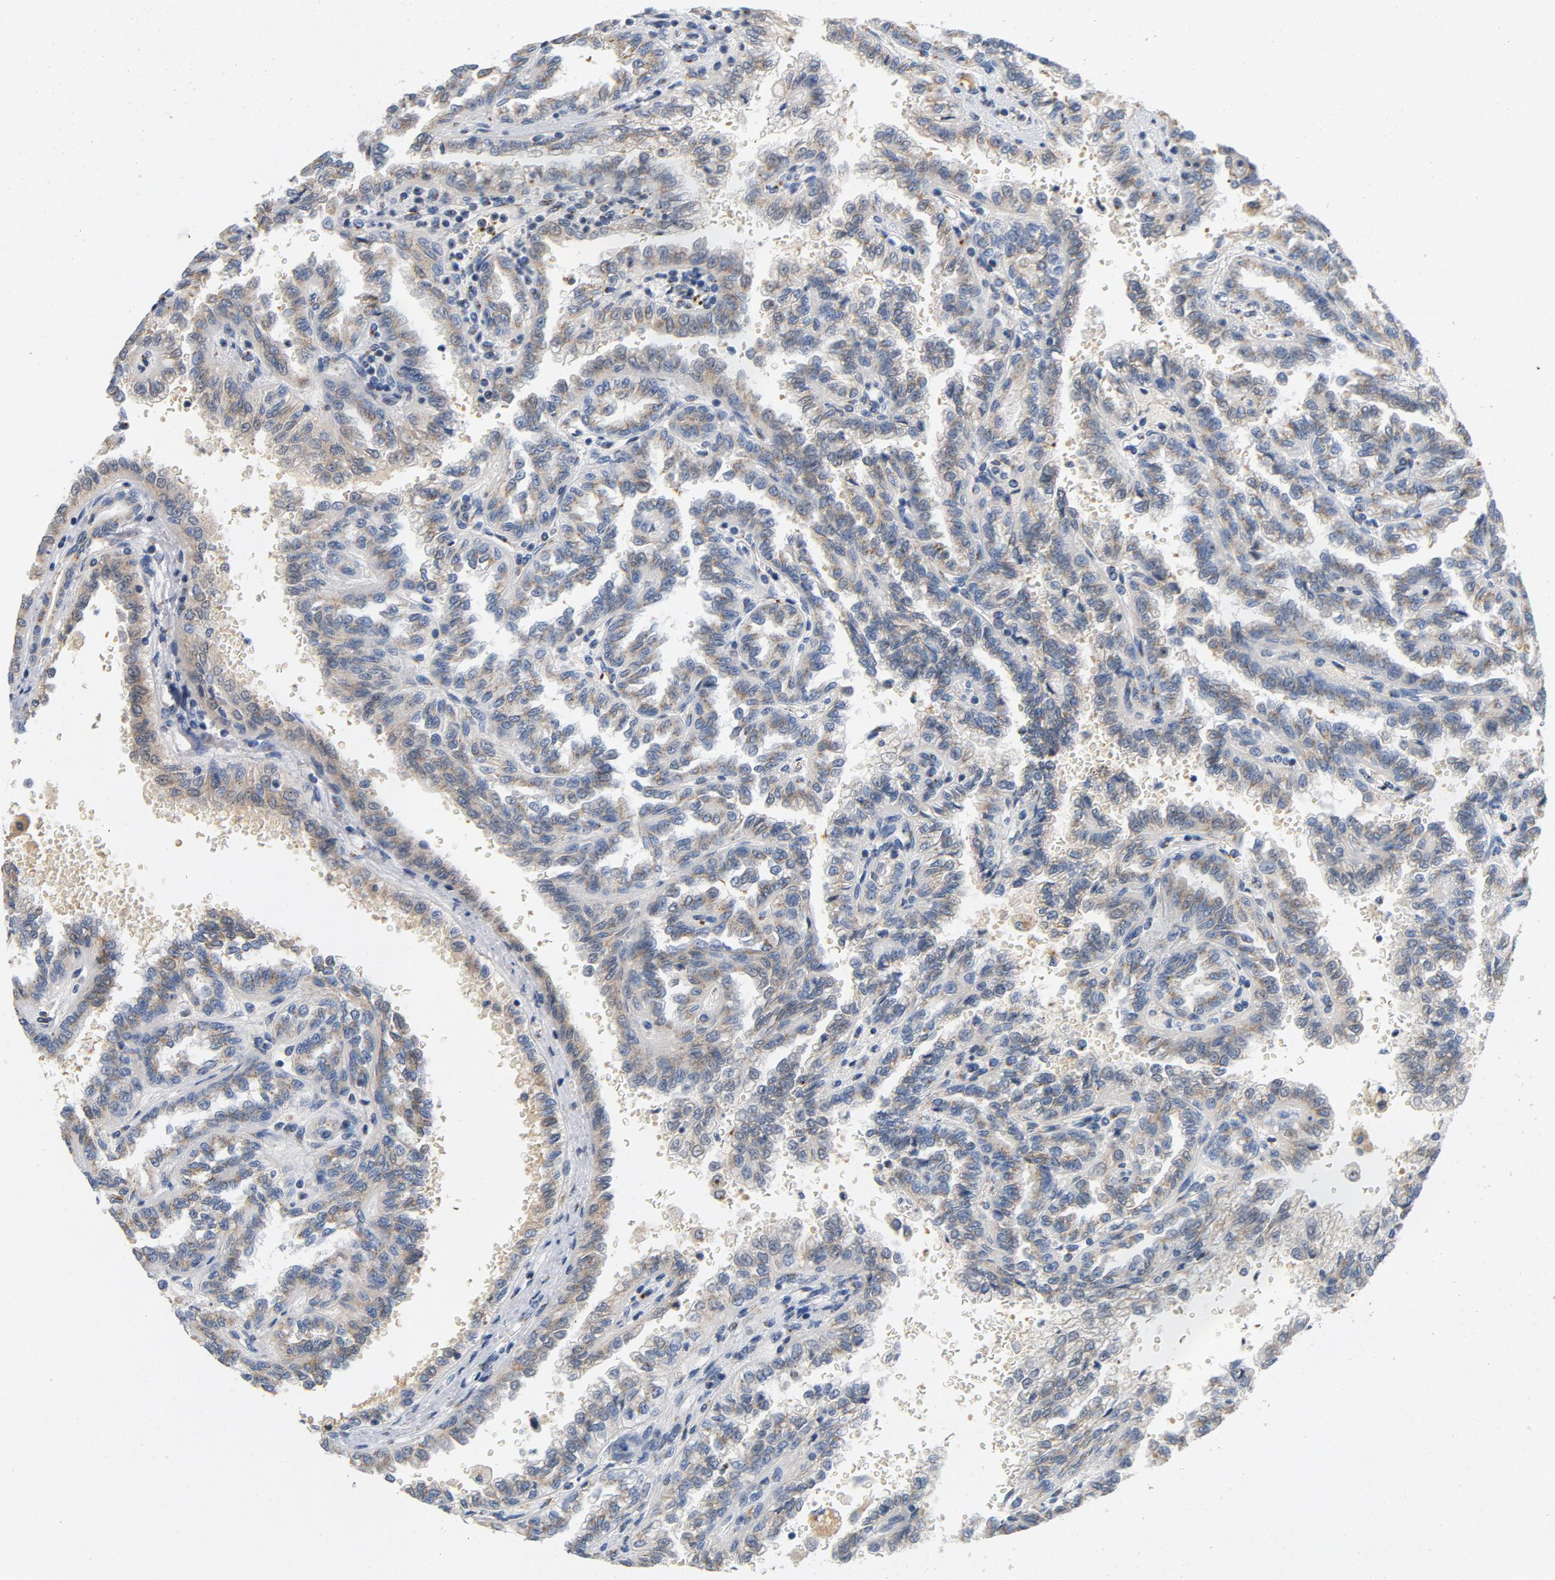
{"staining": {"intensity": "weak", "quantity": "25%-75%", "location": "cytoplasmic/membranous"}, "tissue": "renal cancer", "cell_type": "Tumor cells", "image_type": "cancer", "snomed": [{"axis": "morphology", "description": "Inflammation, NOS"}, {"axis": "morphology", "description": "Adenocarcinoma, NOS"}, {"axis": "topography", "description": "Kidney"}], "caption": "Protein staining of renal cancer (adenocarcinoma) tissue reveals weak cytoplasmic/membranous positivity in about 25%-75% of tumor cells.", "gene": "LMAN2", "patient": {"sex": "male", "age": 68}}